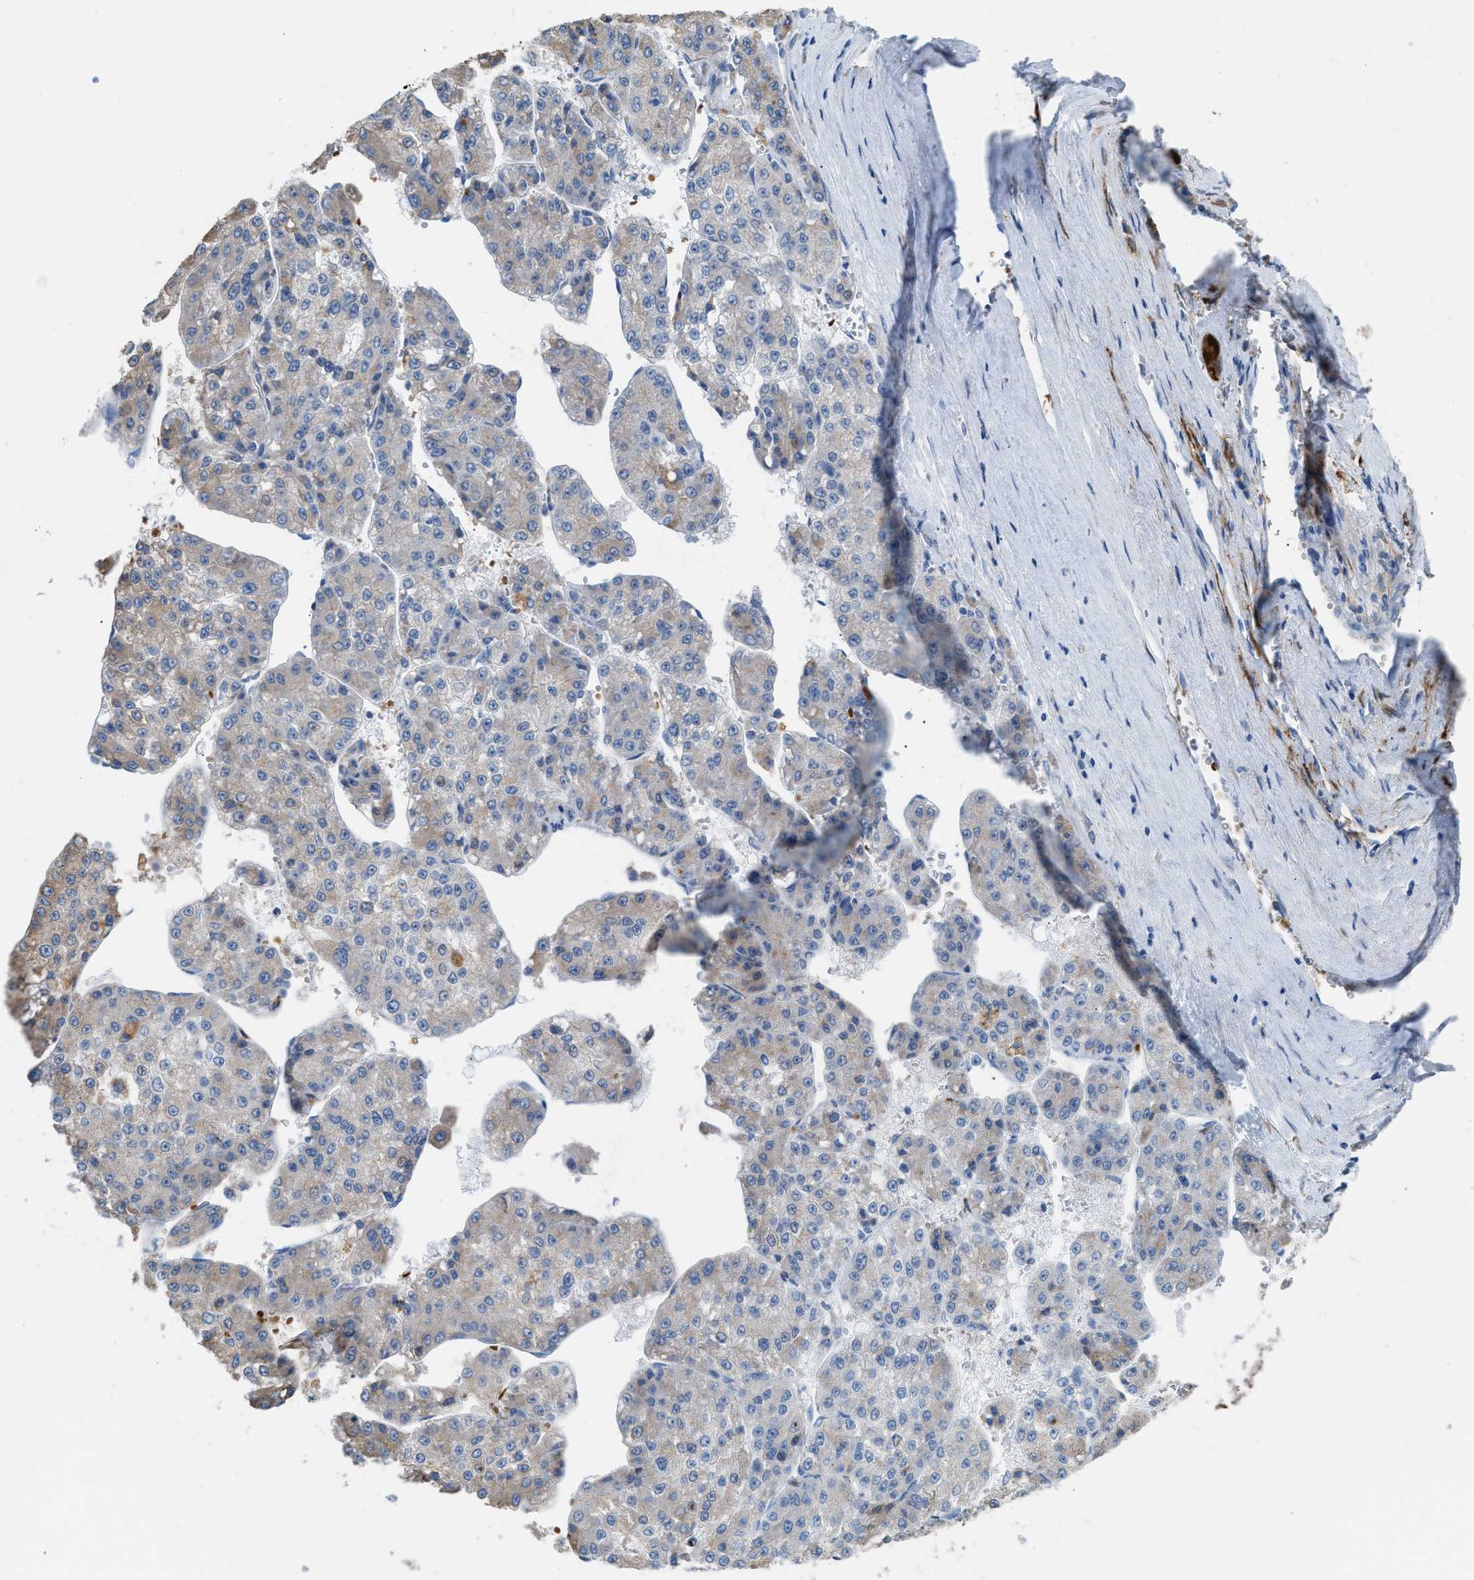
{"staining": {"intensity": "negative", "quantity": "none", "location": "none"}, "tissue": "liver cancer", "cell_type": "Tumor cells", "image_type": "cancer", "snomed": [{"axis": "morphology", "description": "Carcinoma, Hepatocellular, NOS"}, {"axis": "topography", "description": "Liver"}], "caption": "Tumor cells show no significant positivity in liver cancer. (DAB (3,3'-diaminobenzidine) IHC with hematoxylin counter stain).", "gene": "CA3", "patient": {"sex": "female", "age": 73}}